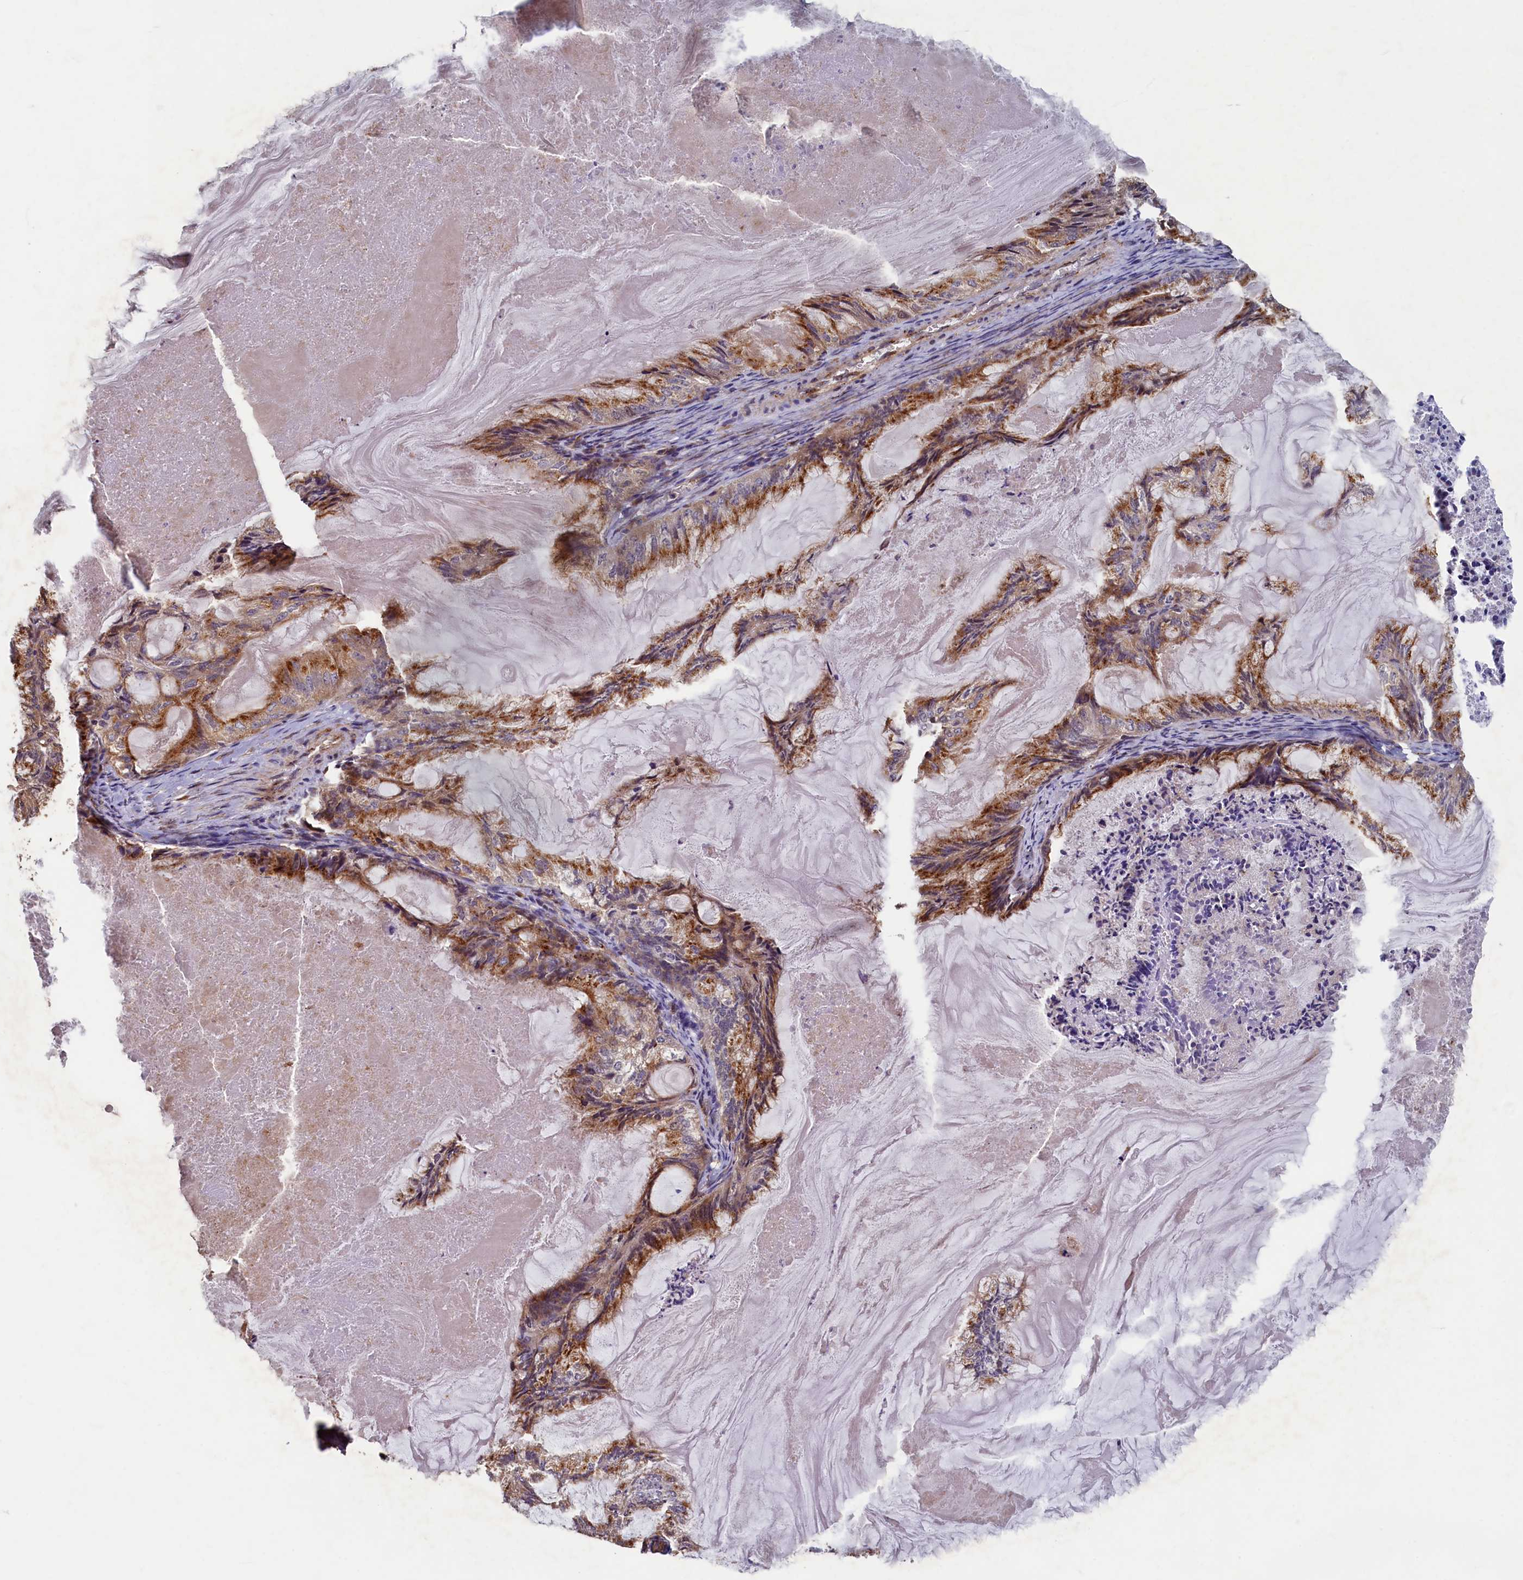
{"staining": {"intensity": "moderate", "quantity": ">75%", "location": "cytoplasmic/membranous"}, "tissue": "endometrial cancer", "cell_type": "Tumor cells", "image_type": "cancer", "snomed": [{"axis": "morphology", "description": "Adenocarcinoma, NOS"}, {"axis": "topography", "description": "Endometrium"}], "caption": "Endometrial cancer stained with DAB immunohistochemistry (IHC) displays medium levels of moderate cytoplasmic/membranous staining in about >75% of tumor cells.", "gene": "TMEM181", "patient": {"sex": "female", "age": 86}}